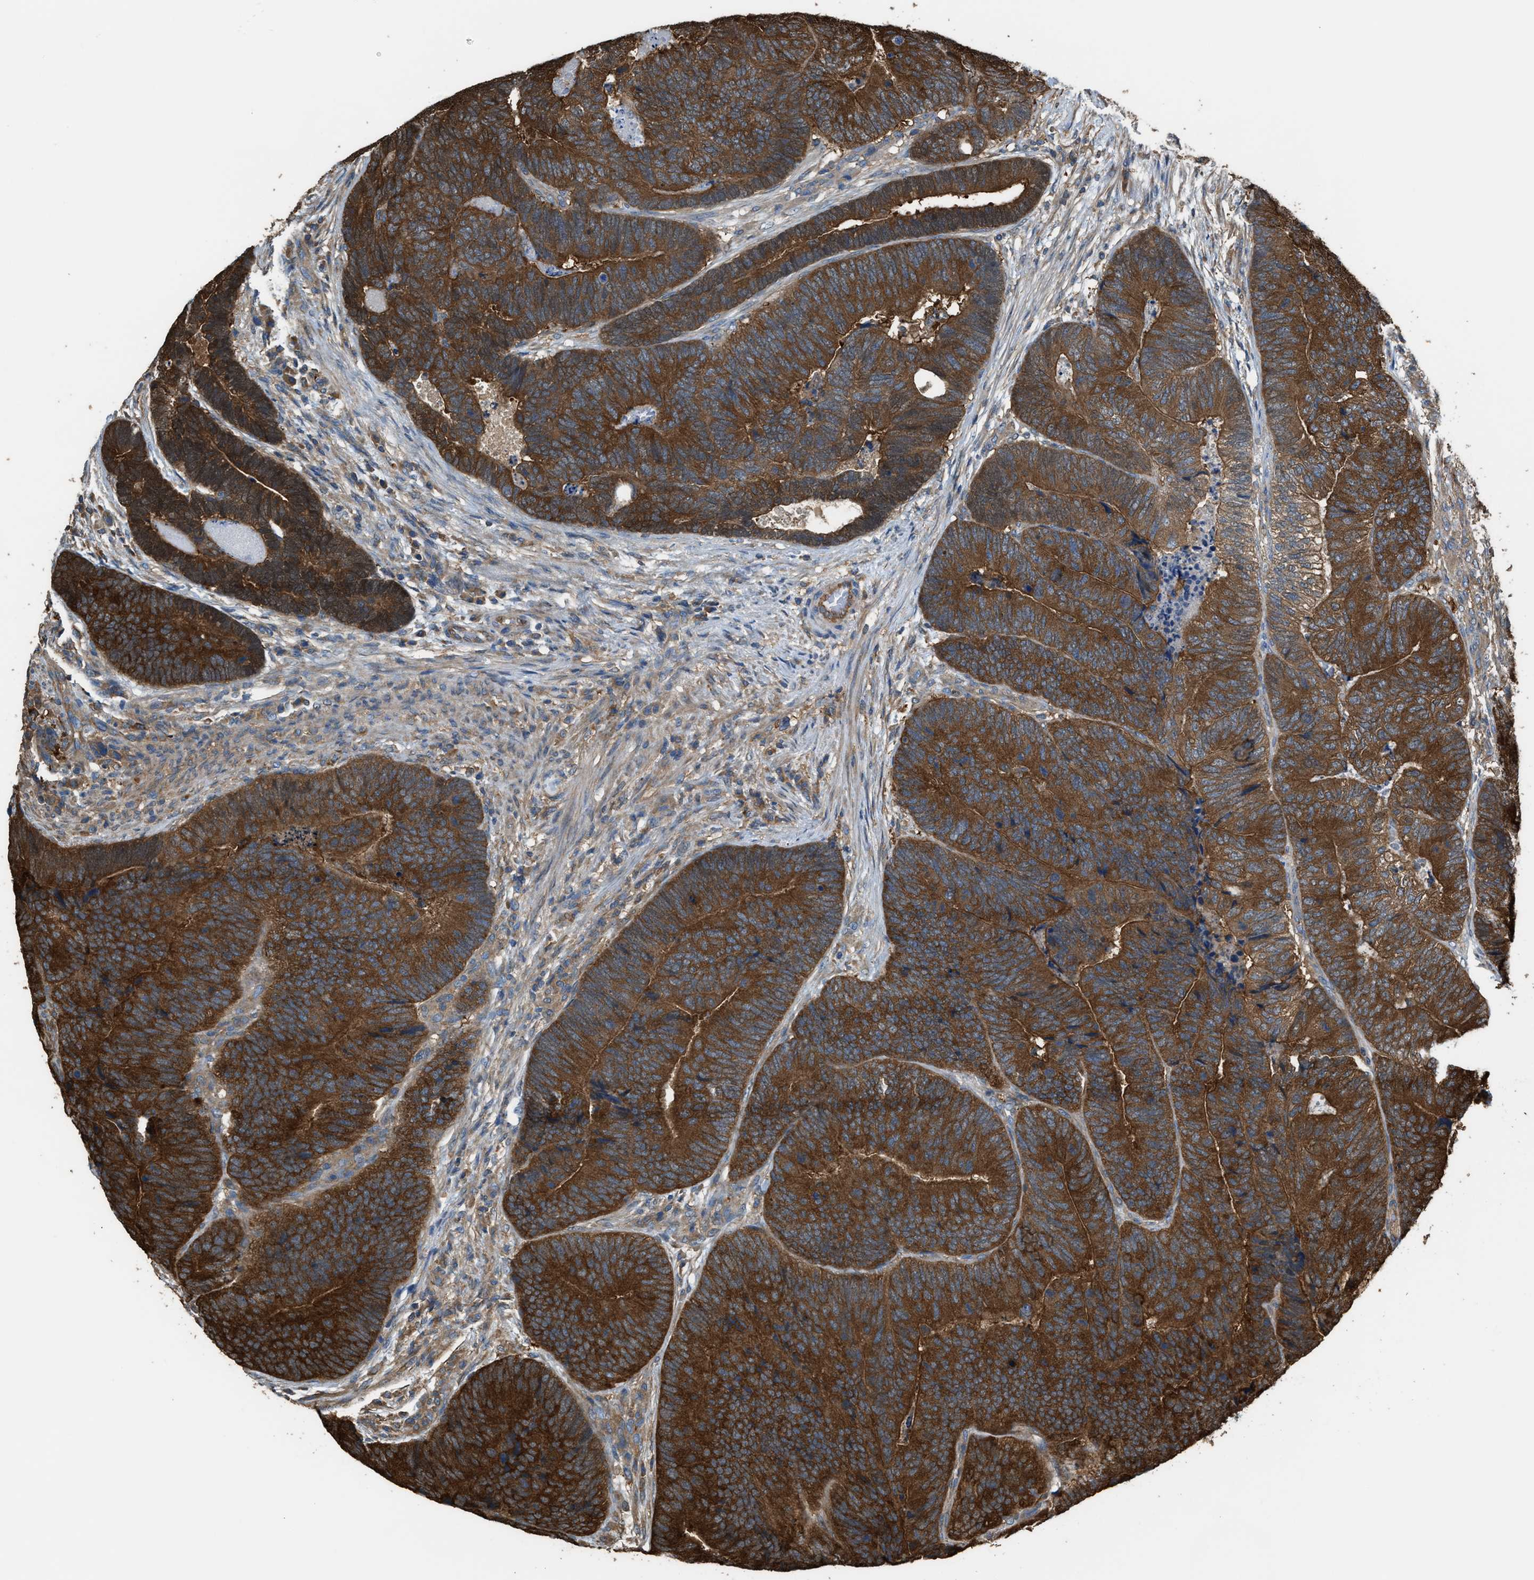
{"staining": {"intensity": "strong", "quantity": ">75%", "location": "cytoplasmic/membranous"}, "tissue": "colorectal cancer", "cell_type": "Tumor cells", "image_type": "cancer", "snomed": [{"axis": "morphology", "description": "Adenocarcinoma, NOS"}, {"axis": "topography", "description": "Colon"}], "caption": "A high amount of strong cytoplasmic/membranous expression is seen in approximately >75% of tumor cells in colorectal cancer (adenocarcinoma) tissue.", "gene": "ATIC", "patient": {"sex": "female", "age": 67}}